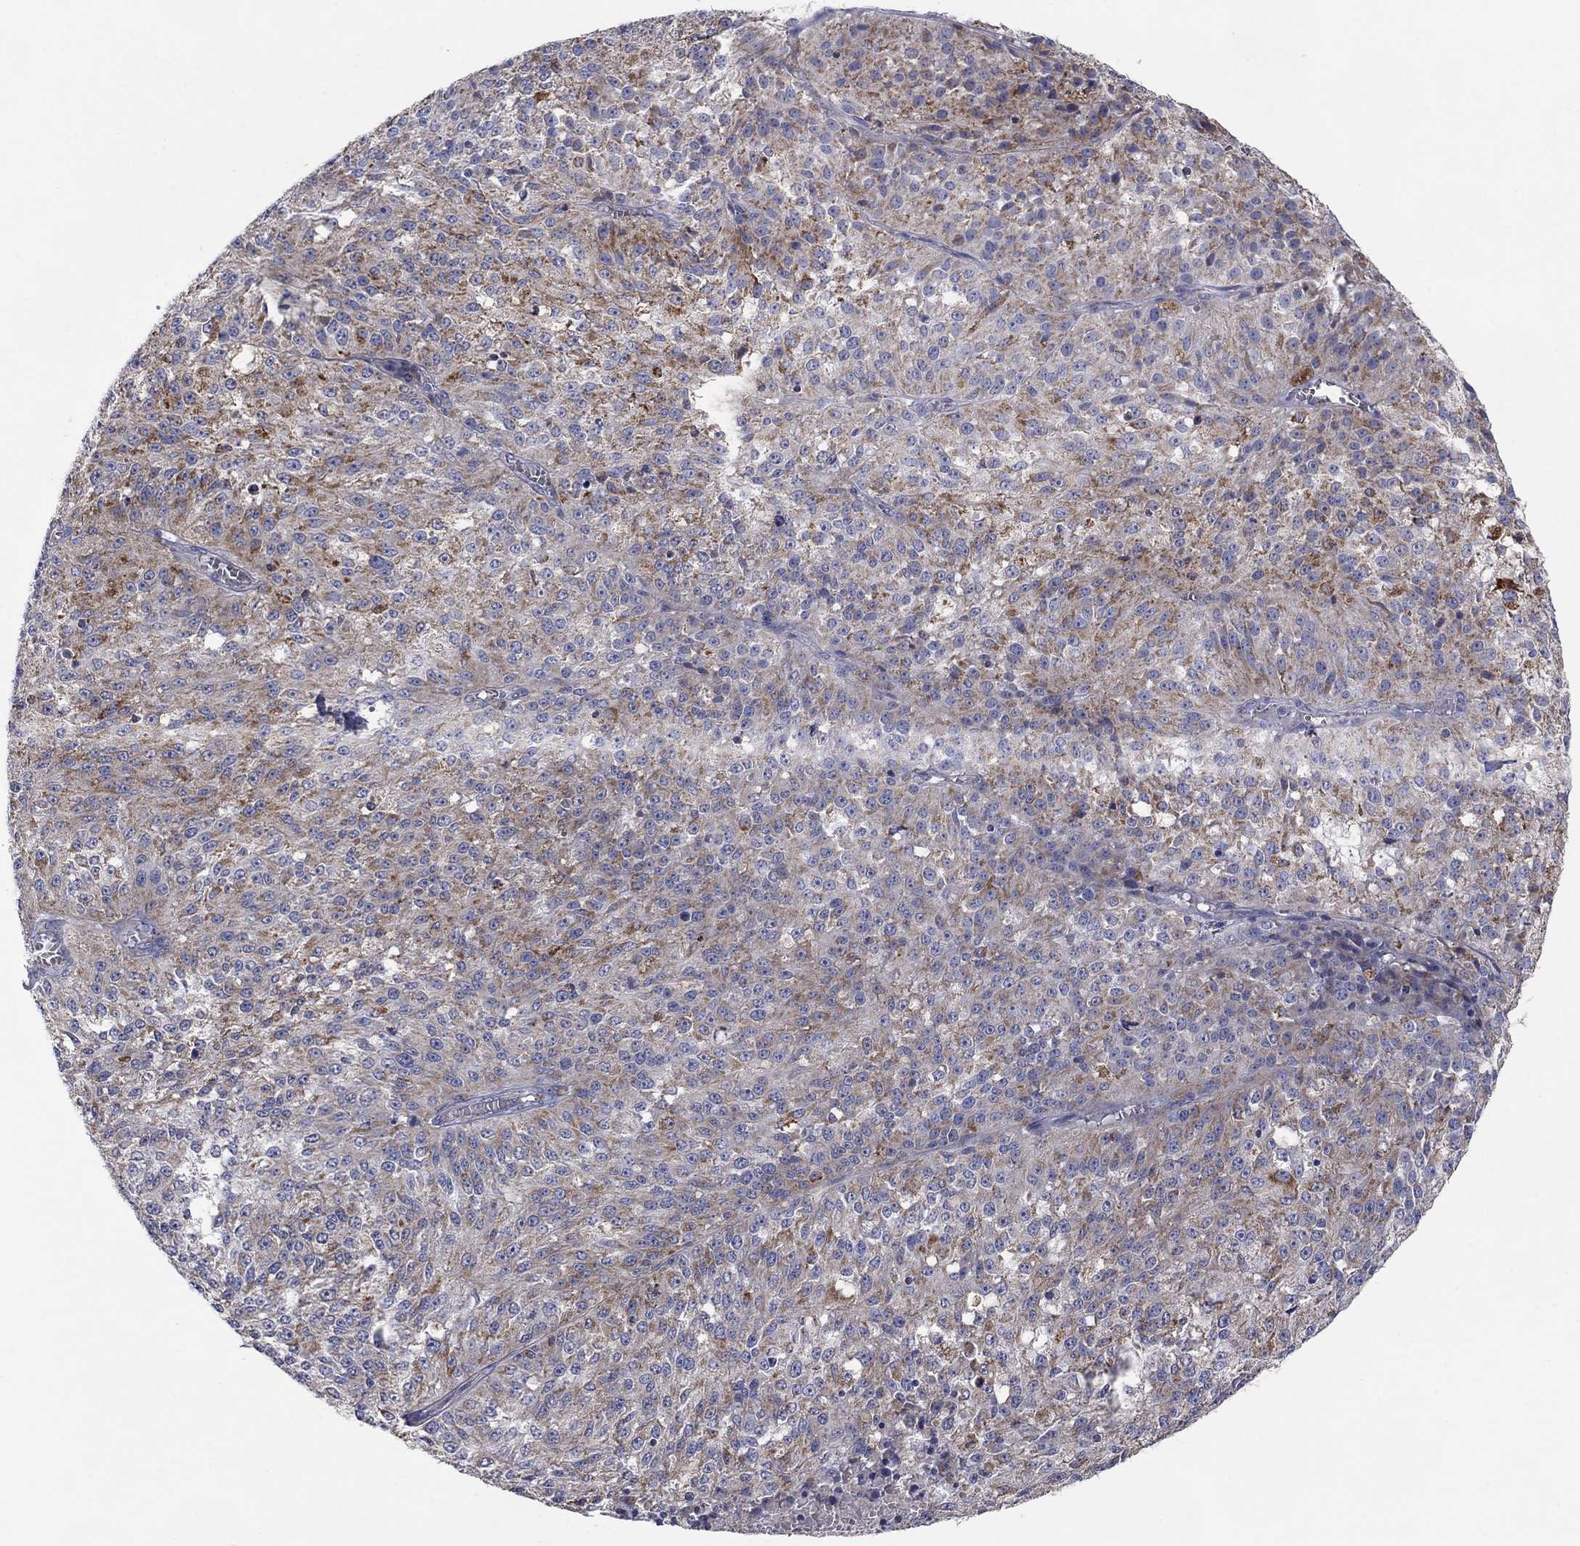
{"staining": {"intensity": "moderate", "quantity": "25%-75%", "location": "cytoplasmic/membranous"}, "tissue": "melanoma", "cell_type": "Tumor cells", "image_type": "cancer", "snomed": [{"axis": "morphology", "description": "Malignant melanoma, Metastatic site"}, {"axis": "topography", "description": "Lymph node"}], "caption": "IHC (DAB) staining of melanoma displays moderate cytoplasmic/membranous protein positivity in approximately 25%-75% of tumor cells. Nuclei are stained in blue.", "gene": "MGST3", "patient": {"sex": "female", "age": 64}}